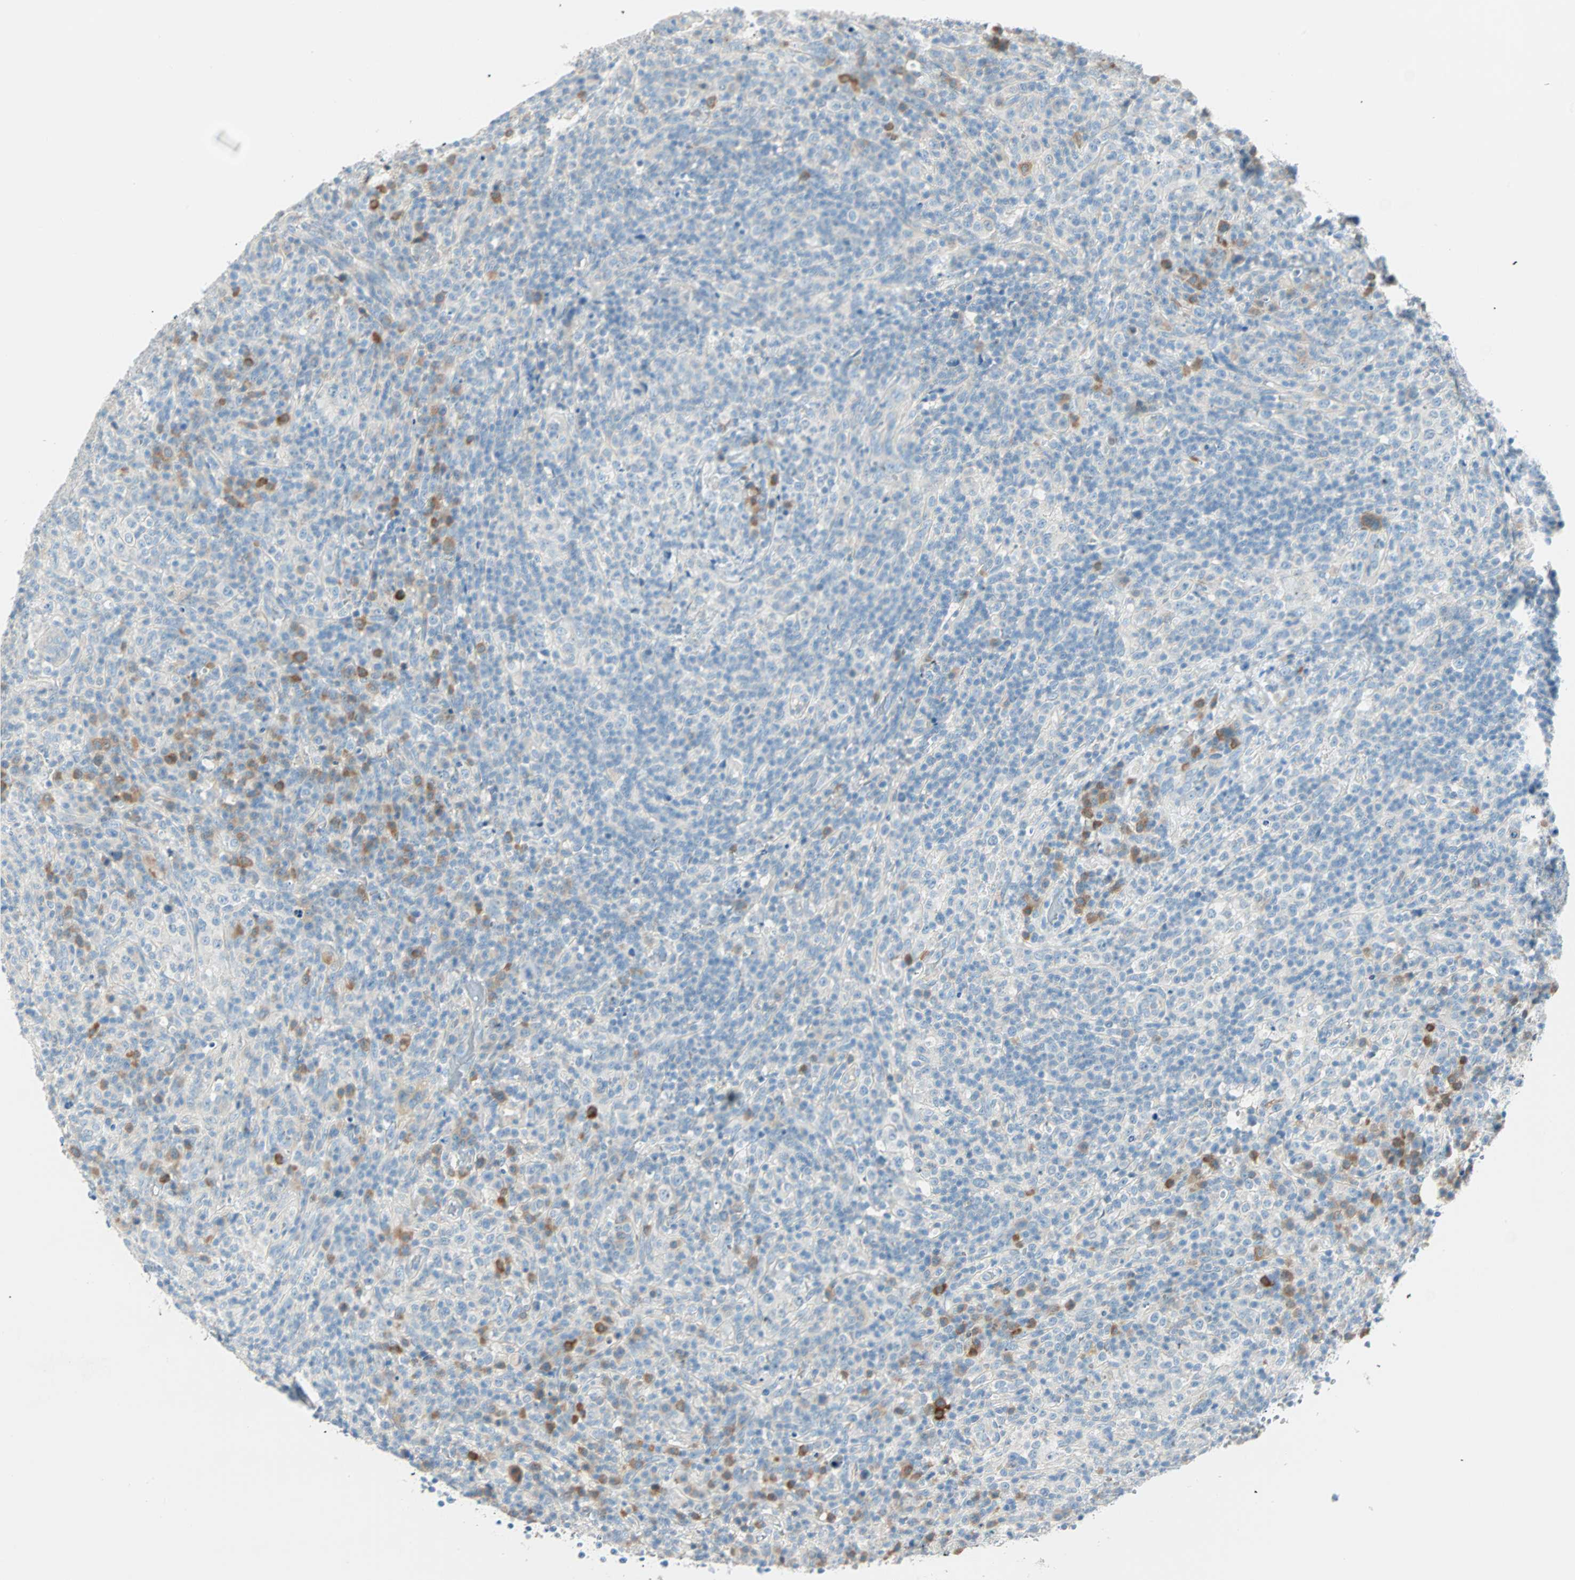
{"staining": {"intensity": "negative", "quantity": "none", "location": "none"}, "tissue": "lymphoma", "cell_type": "Tumor cells", "image_type": "cancer", "snomed": [{"axis": "morphology", "description": "Malignant lymphoma, non-Hodgkin's type, Low grade"}, {"axis": "topography", "description": "Lymph node"}], "caption": "A high-resolution image shows IHC staining of malignant lymphoma, non-Hodgkin's type (low-grade), which exhibits no significant positivity in tumor cells. The staining is performed using DAB (3,3'-diaminobenzidine) brown chromogen with nuclei counter-stained in using hematoxylin.", "gene": "ATF6", "patient": {"sex": "male", "age": 70}}